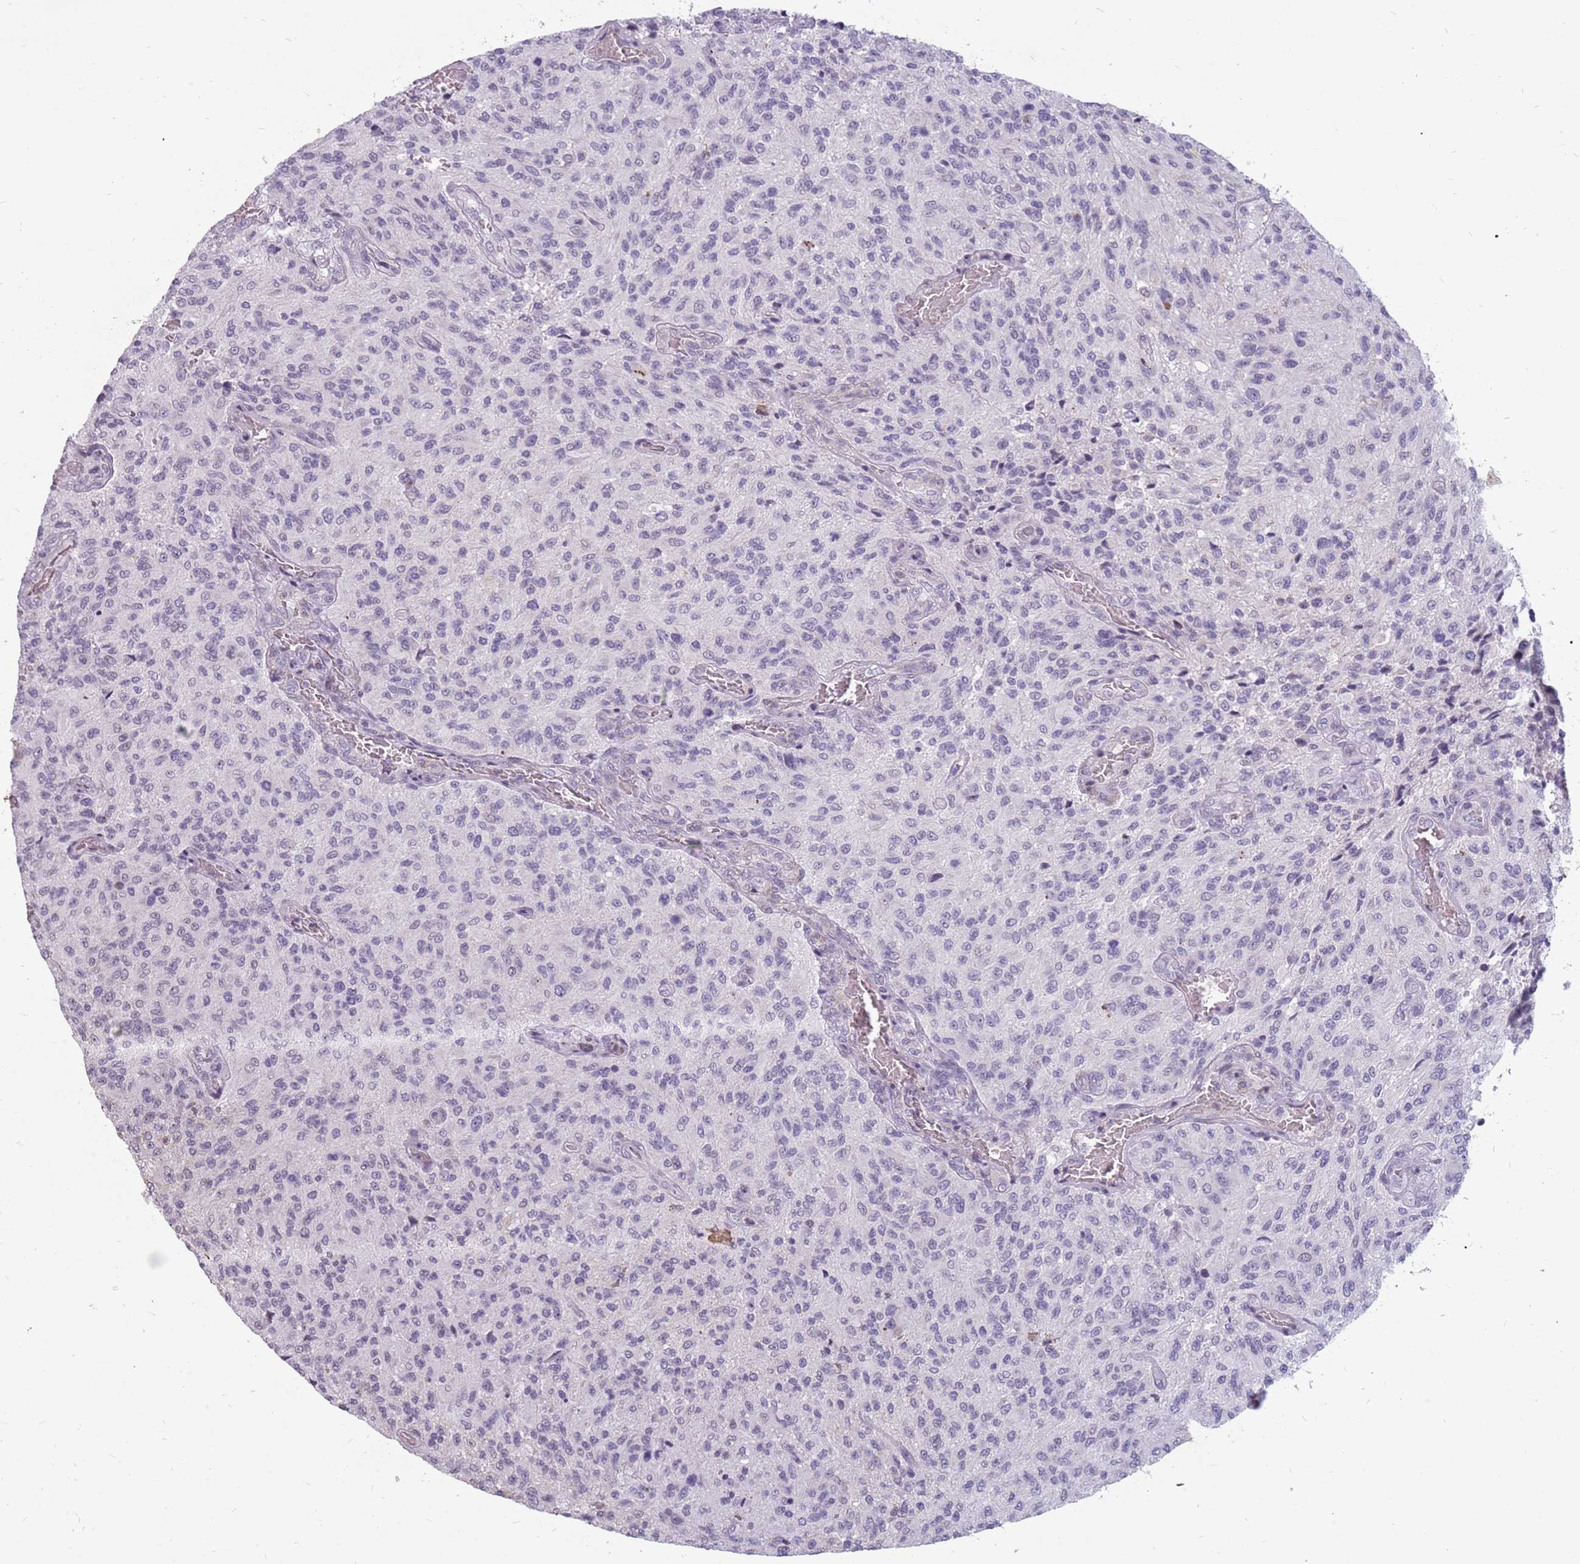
{"staining": {"intensity": "negative", "quantity": "none", "location": "none"}, "tissue": "glioma", "cell_type": "Tumor cells", "image_type": "cancer", "snomed": [{"axis": "morphology", "description": "Normal tissue, NOS"}, {"axis": "morphology", "description": "Glioma, malignant, High grade"}, {"axis": "topography", "description": "Cerebral cortex"}], "caption": "A photomicrograph of glioma stained for a protein exhibits no brown staining in tumor cells.", "gene": "NEK6", "patient": {"sex": "male", "age": 56}}